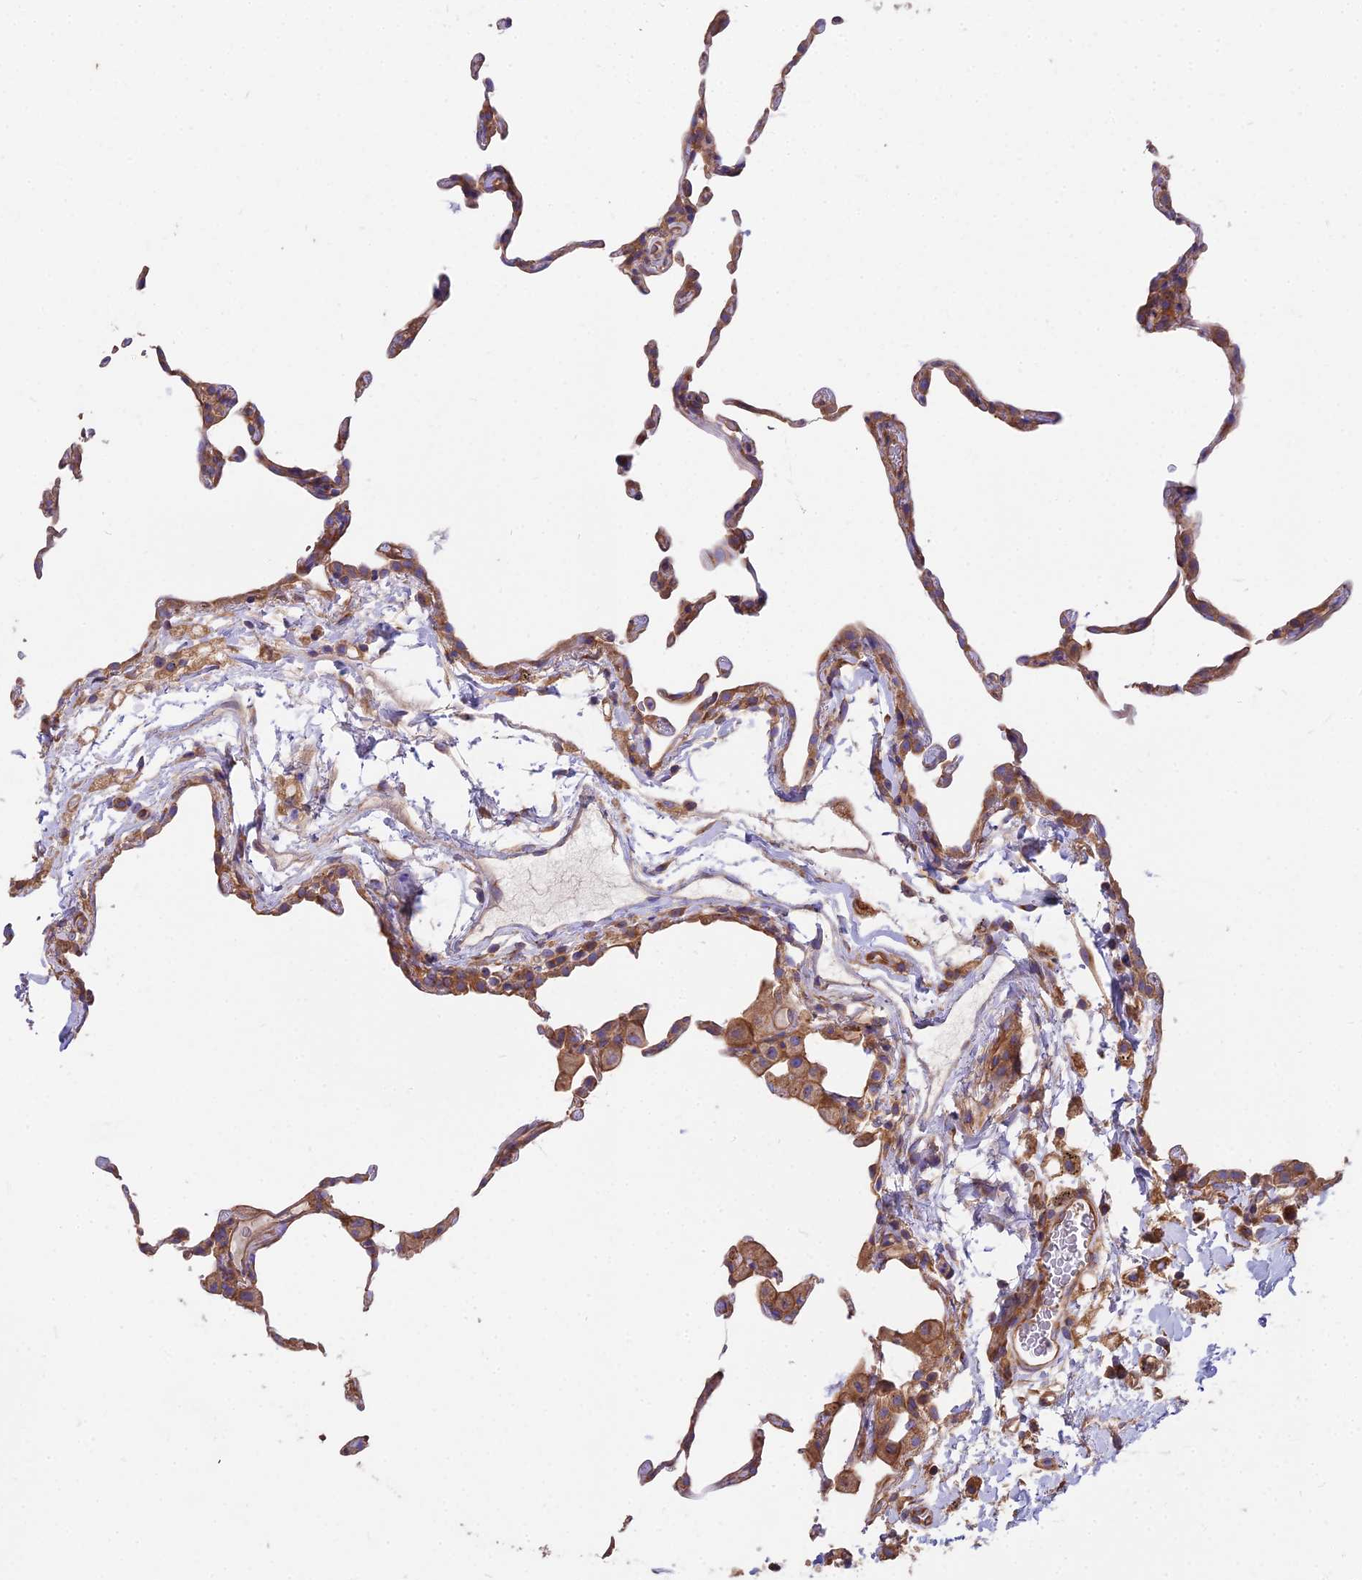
{"staining": {"intensity": "moderate", "quantity": "25%-75%", "location": "cytoplasmic/membranous"}, "tissue": "lung", "cell_type": "Alveolar cells", "image_type": "normal", "snomed": [{"axis": "morphology", "description": "Normal tissue, NOS"}, {"axis": "topography", "description": "Lung"}], "caption": "Brown immunohistochemical staining in benign human lung displays moderate cytoplasmic/membranous positivity in approximately 25%-75% of alveolar cells.", "gene": "DCTN3", "patient": {"sex": "female", "age": 57}}